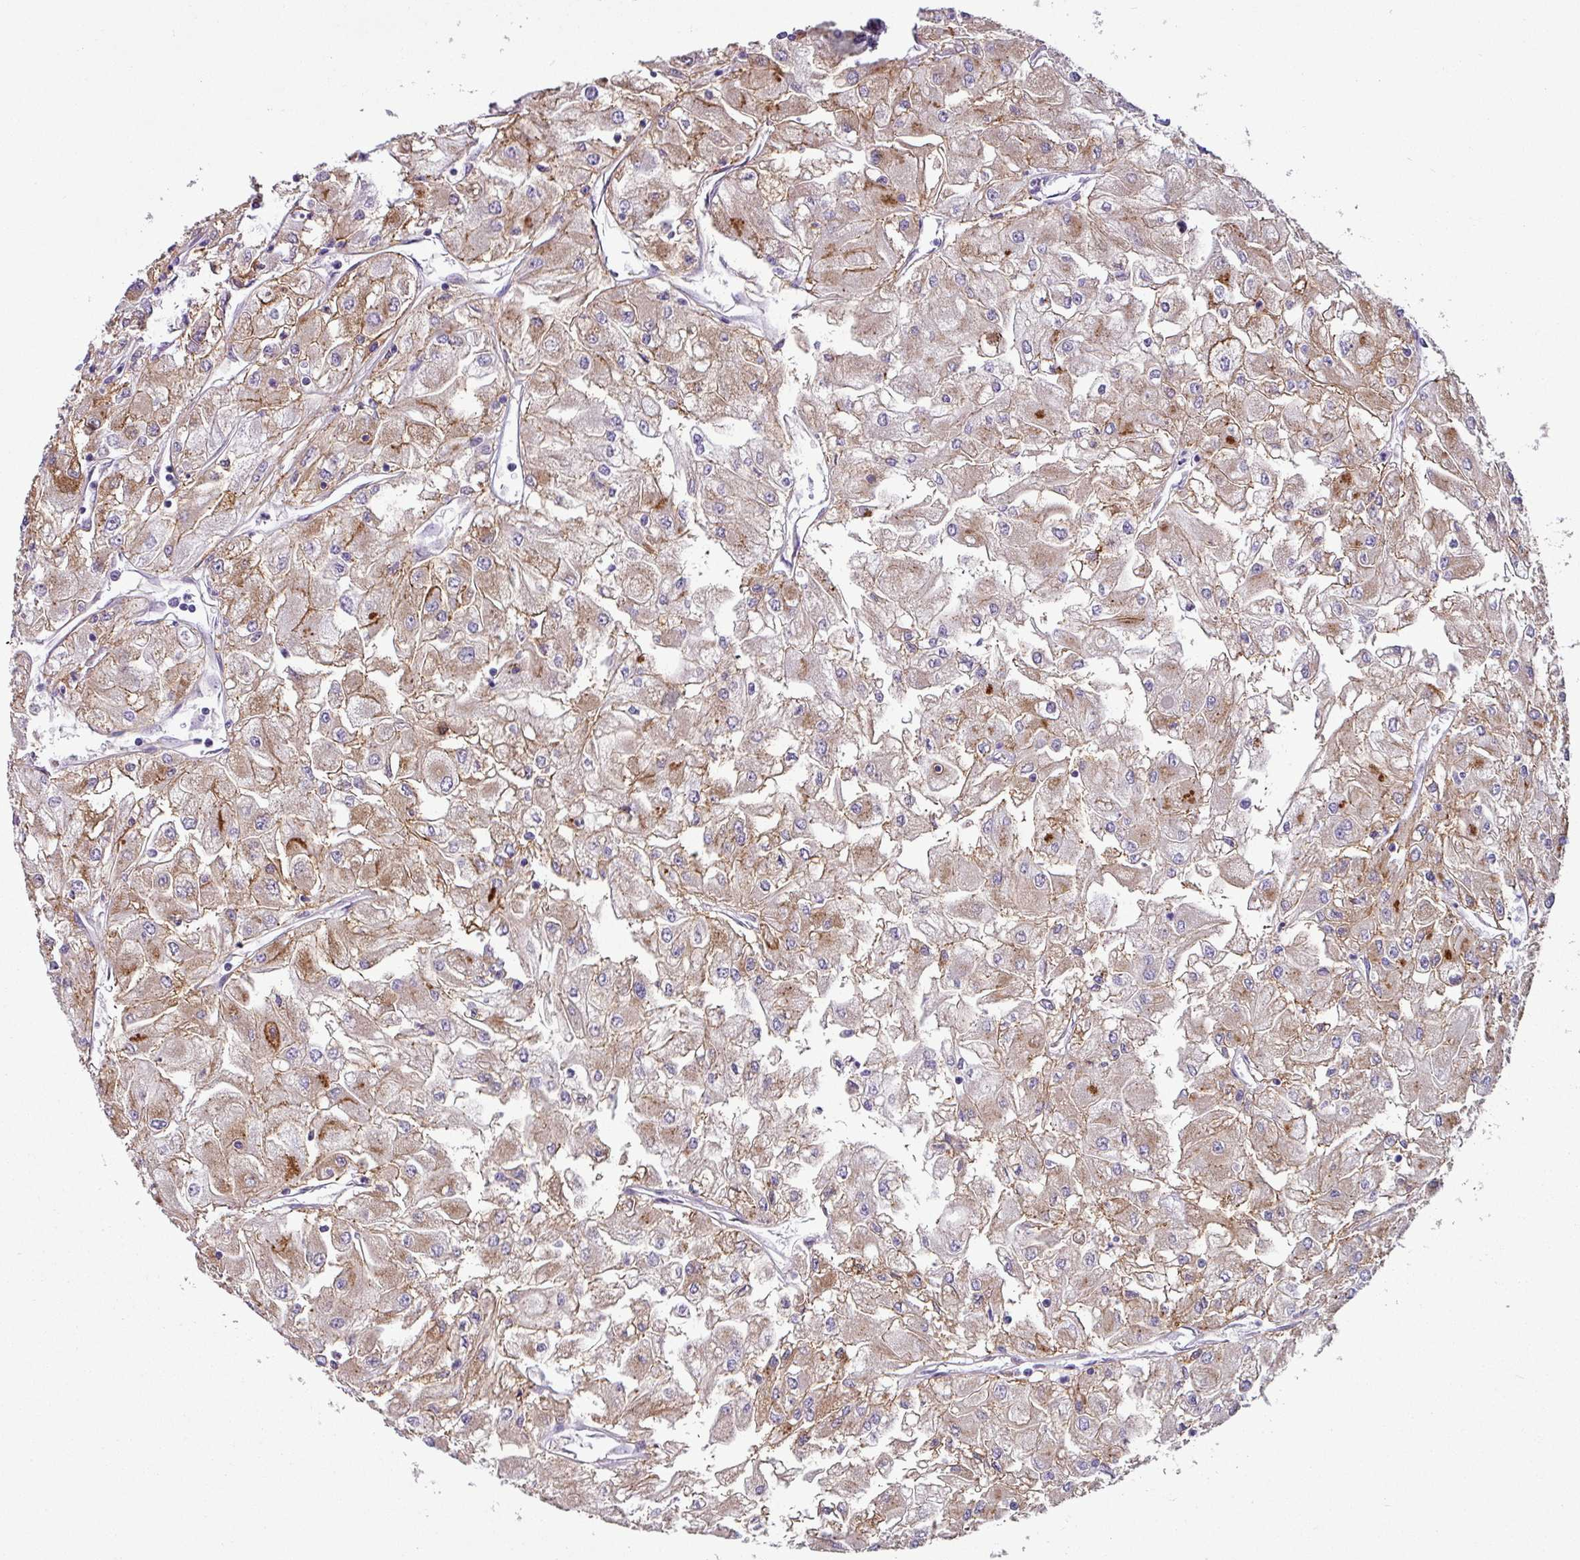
{"staining": {"intensity": "moderate", "quantity": ">75%", "location": "cytoplasmic/membranous"}, "tissue": "renal cancer", "cell_type": "Tumor cells", "image_type": "cancer", "snomed": [{"axis": "morphology", "description": "Adenocarcinoma, NOS"}, {"axis": "topography", "description": "Kidney"}], "caption": "Immunohistochemistry (IHC) (DAB) staining of renal cancer (adenocarcinoma) displays moderate cytoplasmic/membranous protein expression in about >75% of tumor cells.", "gene": "TMEM178B", "patient": {"sex": "male", "age": 80}}